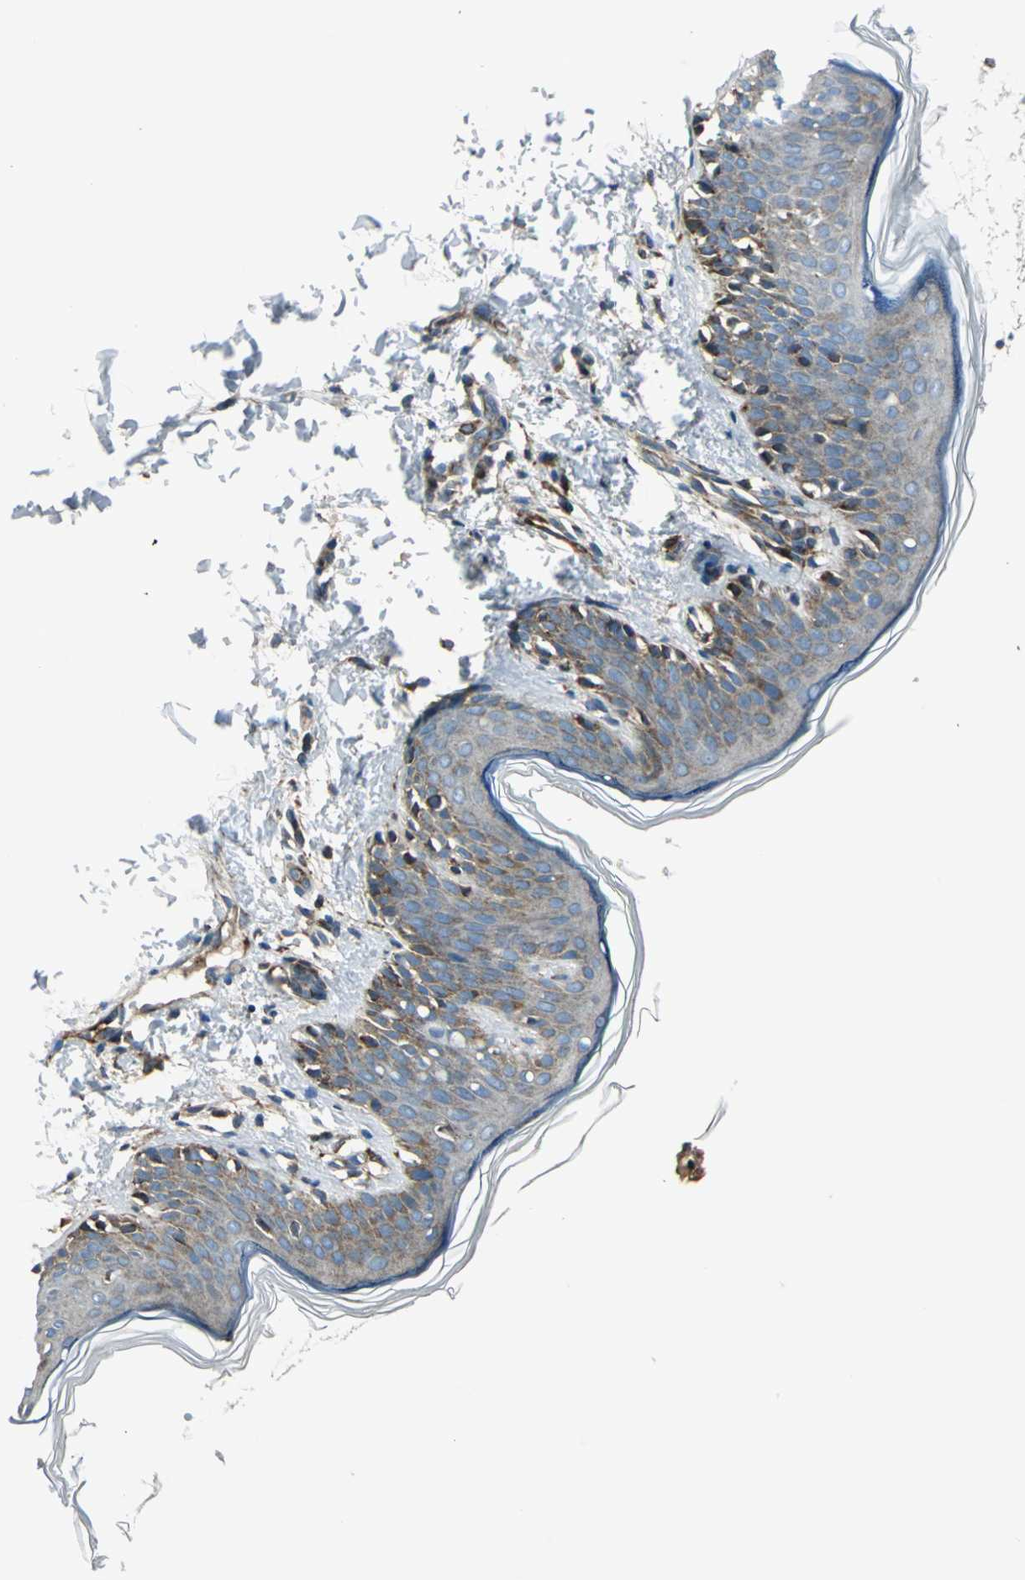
{"staining": {"intensity": "negative", "quantity": "none", "location": "none"}, "tissue": "skin", "cell_type": "Fibroblasts", "image_type": "normal", "snomed": [{"axis": "morphology", "description": "Normal tissue, NOS"}, {"axis": "topography", "description": "Skin"}], "caption": "This histopathology image is of unremarkable skin stained with IHC to label a protein in brown with the nuclei are counter-stained blue. There is no staining in fibroblasts.", "gene": "HTATIP2", "patient": {"sex": "female", "age": 4}}